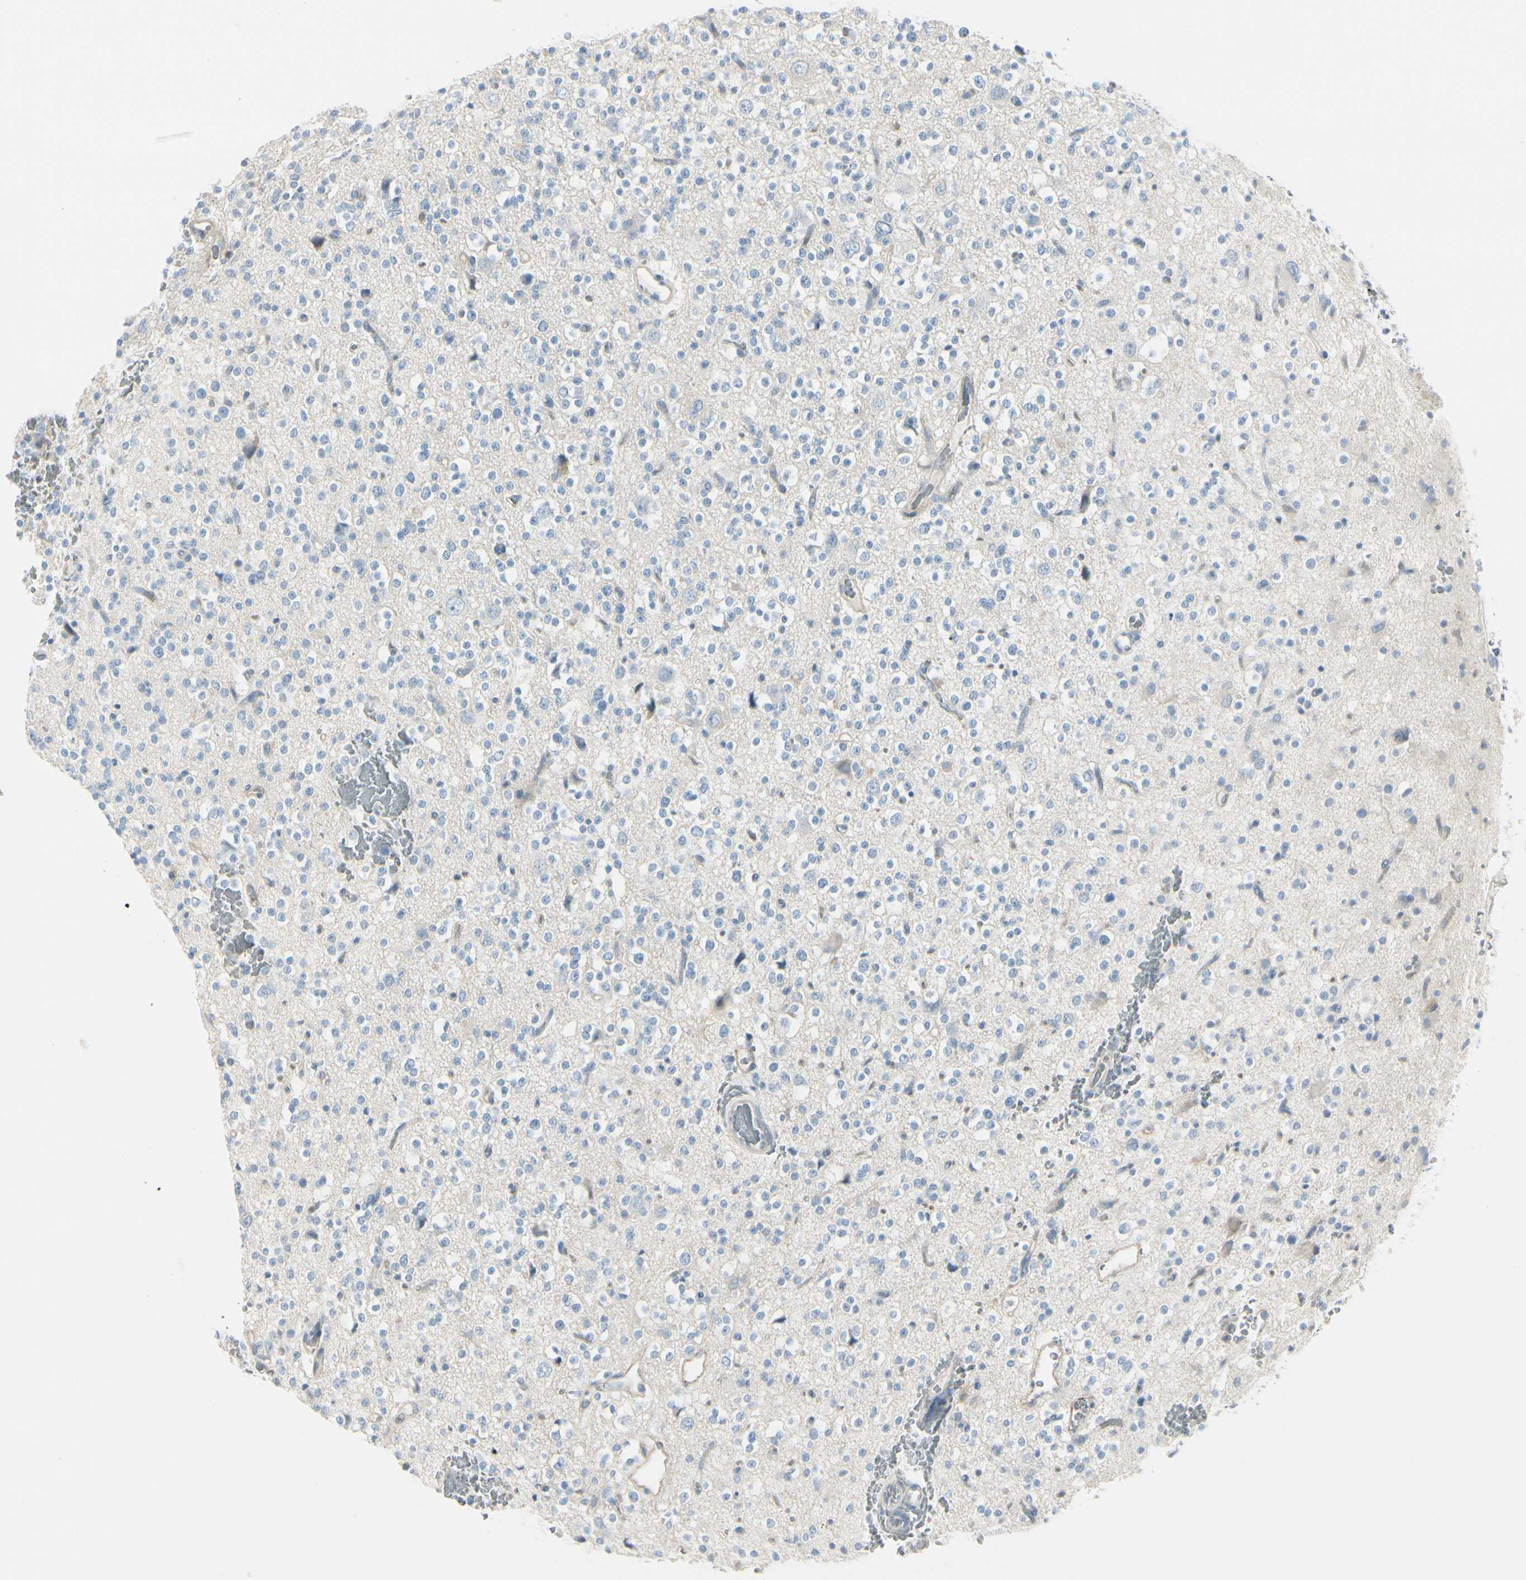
{"staining": {"intensity": "negative", "quantity": "none", "location": "none"}, "tissue": "glioma", "cell_type": "Tumor cells", "image_type": "cancer", "snomed": [{"axis": "morphology", "description": "Glioma, malignant, High grade"}, {"axis": "topography", "description": "Brain"}], "caption": "A high-resolution micrograph shows IHC staining of malignant glioma (high-grade), which reveals no significant staining in tumor cells.", "gene": "CDHR5", "patient": {"sex": "male", "age": 47}}